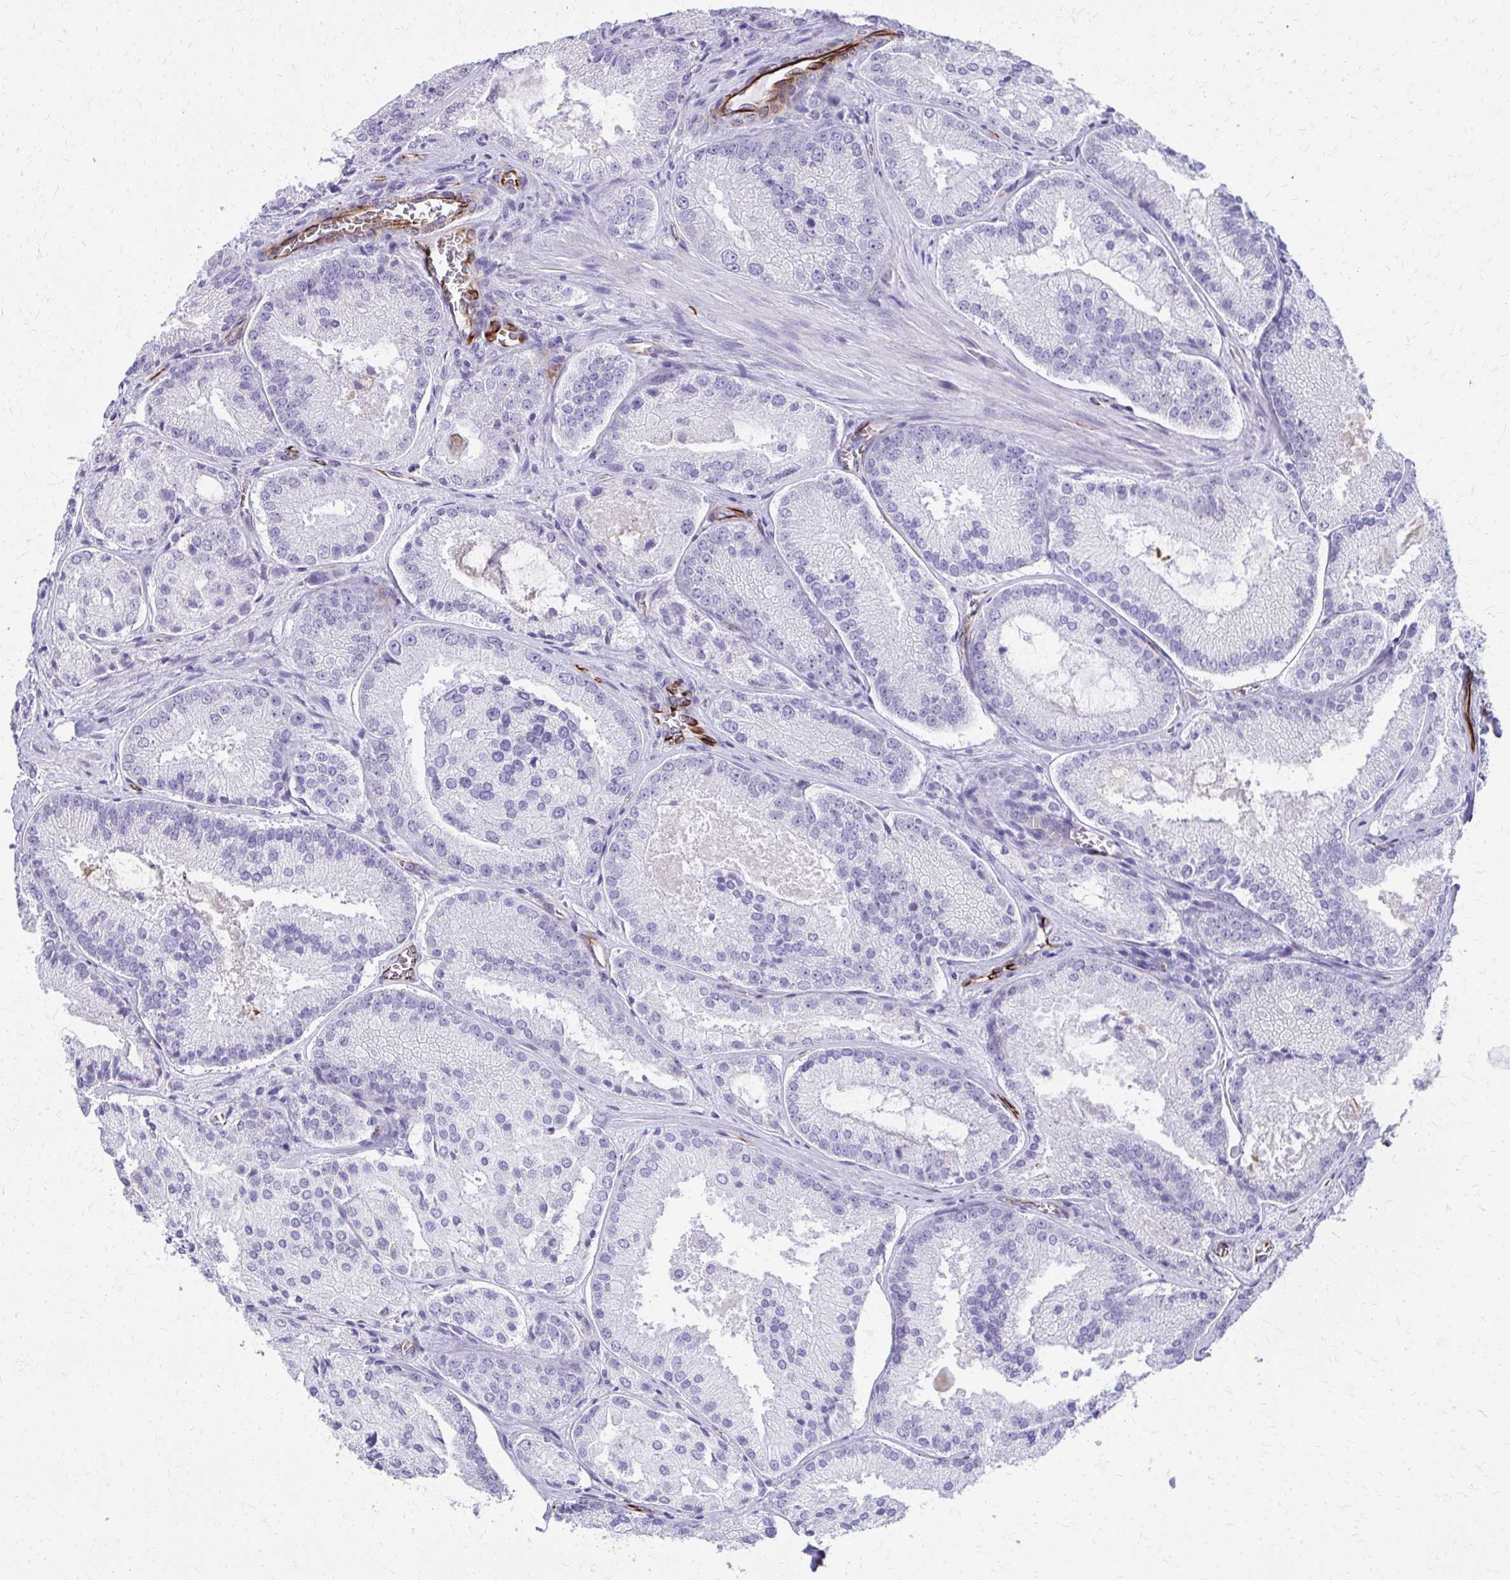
{"staining": {"intensity": "negative", "quantity": "none", "location": "none"}, "tissue": "prostate cancer", "cell_type": "Tumor cells", "image_type": "cancer", "snomed": [{"axis": "morphology", "description": "Adenocarcinoma, High grade"}, {"axis": "topography", "description": "Prostate"}], "caption": "Immunohistochemical staining of human prostate adenocarcinoma (high-grade) exhibits no significant staining in tumor cells. (DAB immunohistochemistry, high magnification).", "gene": "TRIM6", "patient": {"sex": "male", "age": 73}}